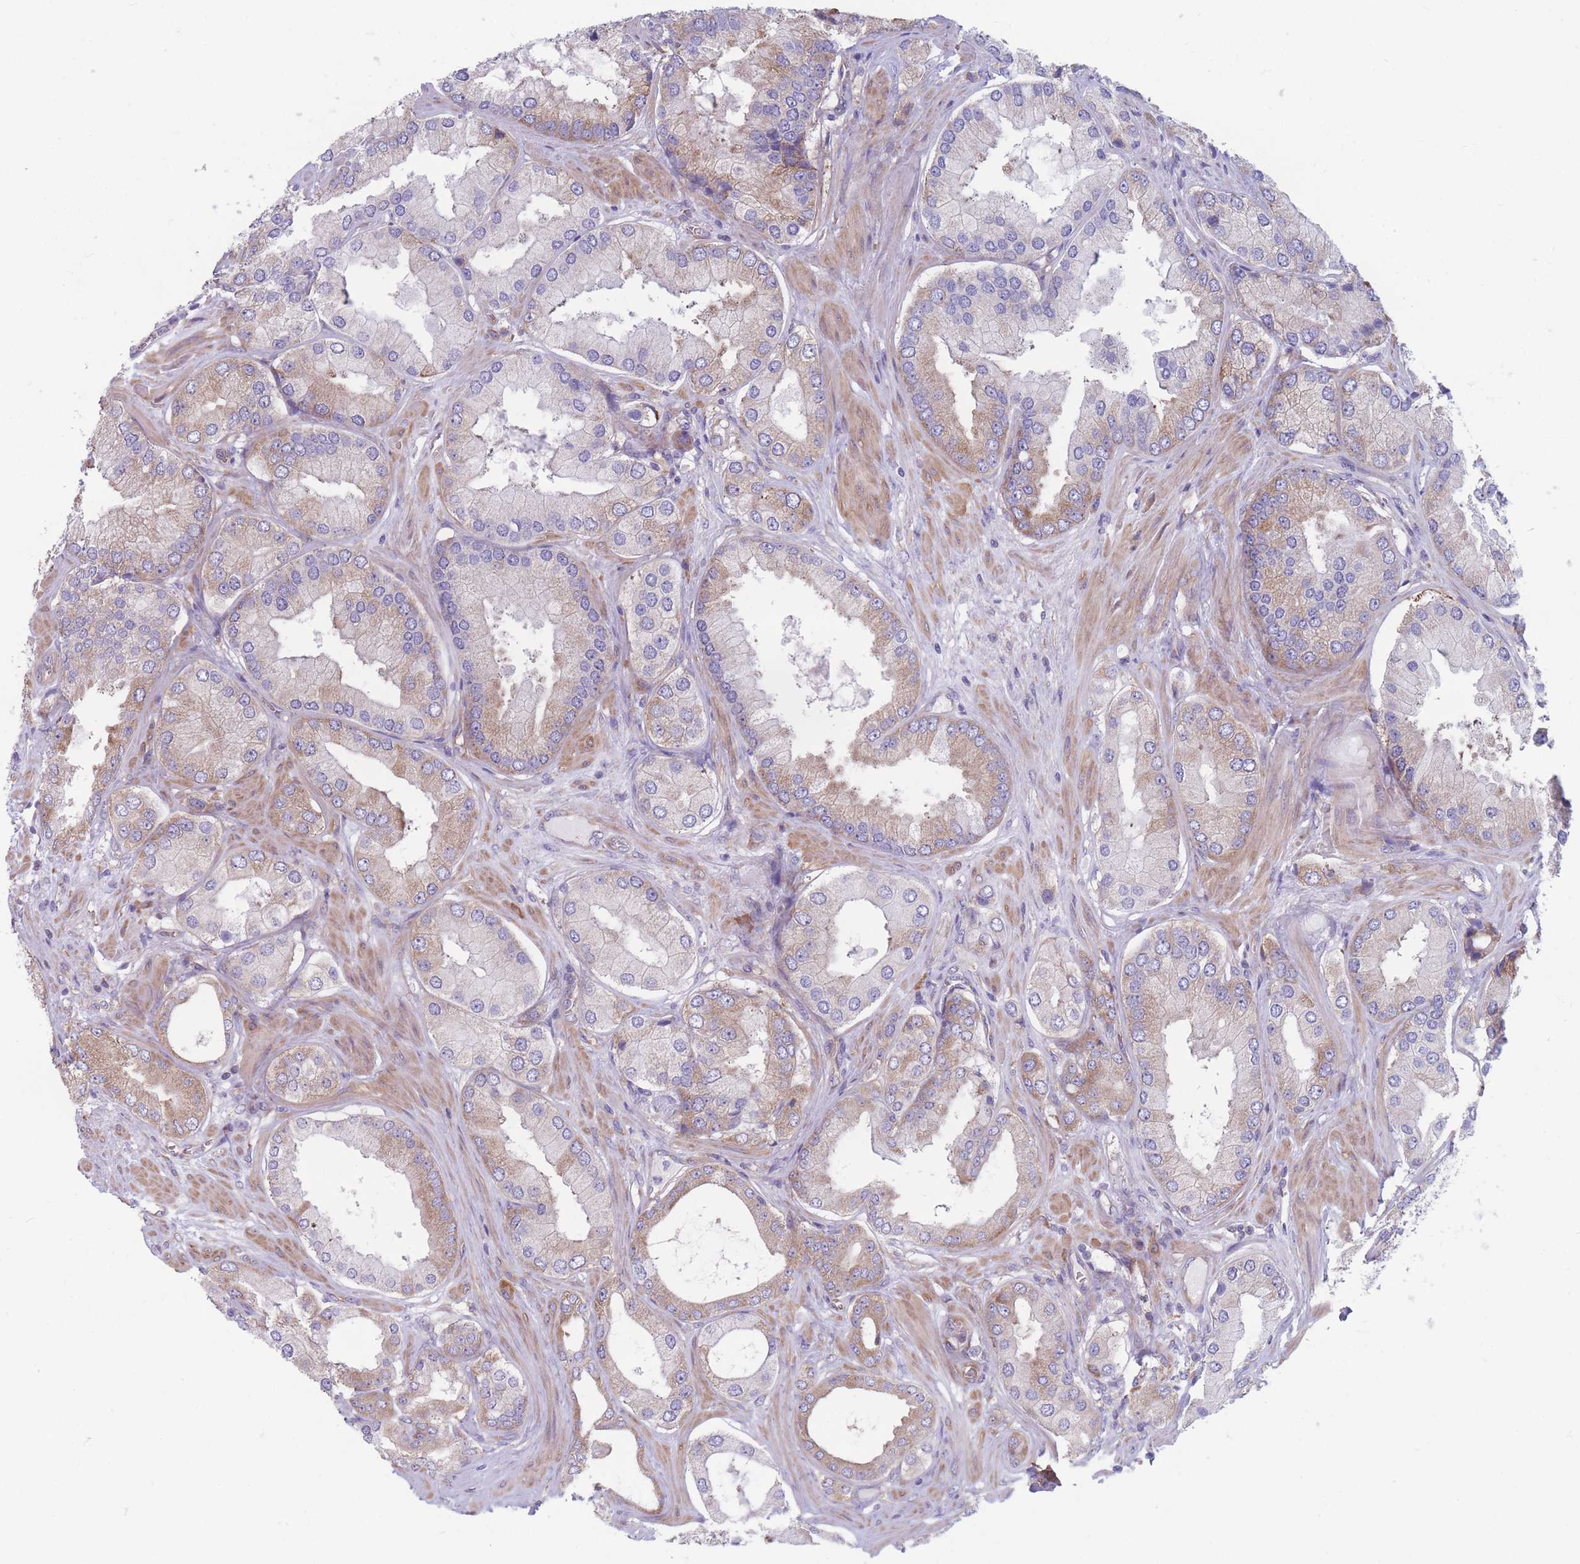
{"staining": {"intensity": "moderate", "quantity": "<25%", "location": "cytoplasmic/membranous"}, "tissue": "prostate cancer", "cell_type": "Tumor cells", "image_type": "cancer", "snomed": [{"axis": "morphology", "description": "Adenocarcinoma, Low grade"}, {"axis": "topography", "description": "Prostate"}], "caption": "This image shows immunohistochemistry staining of prostate cancer, with low moderate cytoplasmic/membranous expression in approximately <25% of tumor cells.", "gene": "RPL8", "patient": {"sex": "male", "age": 42}}